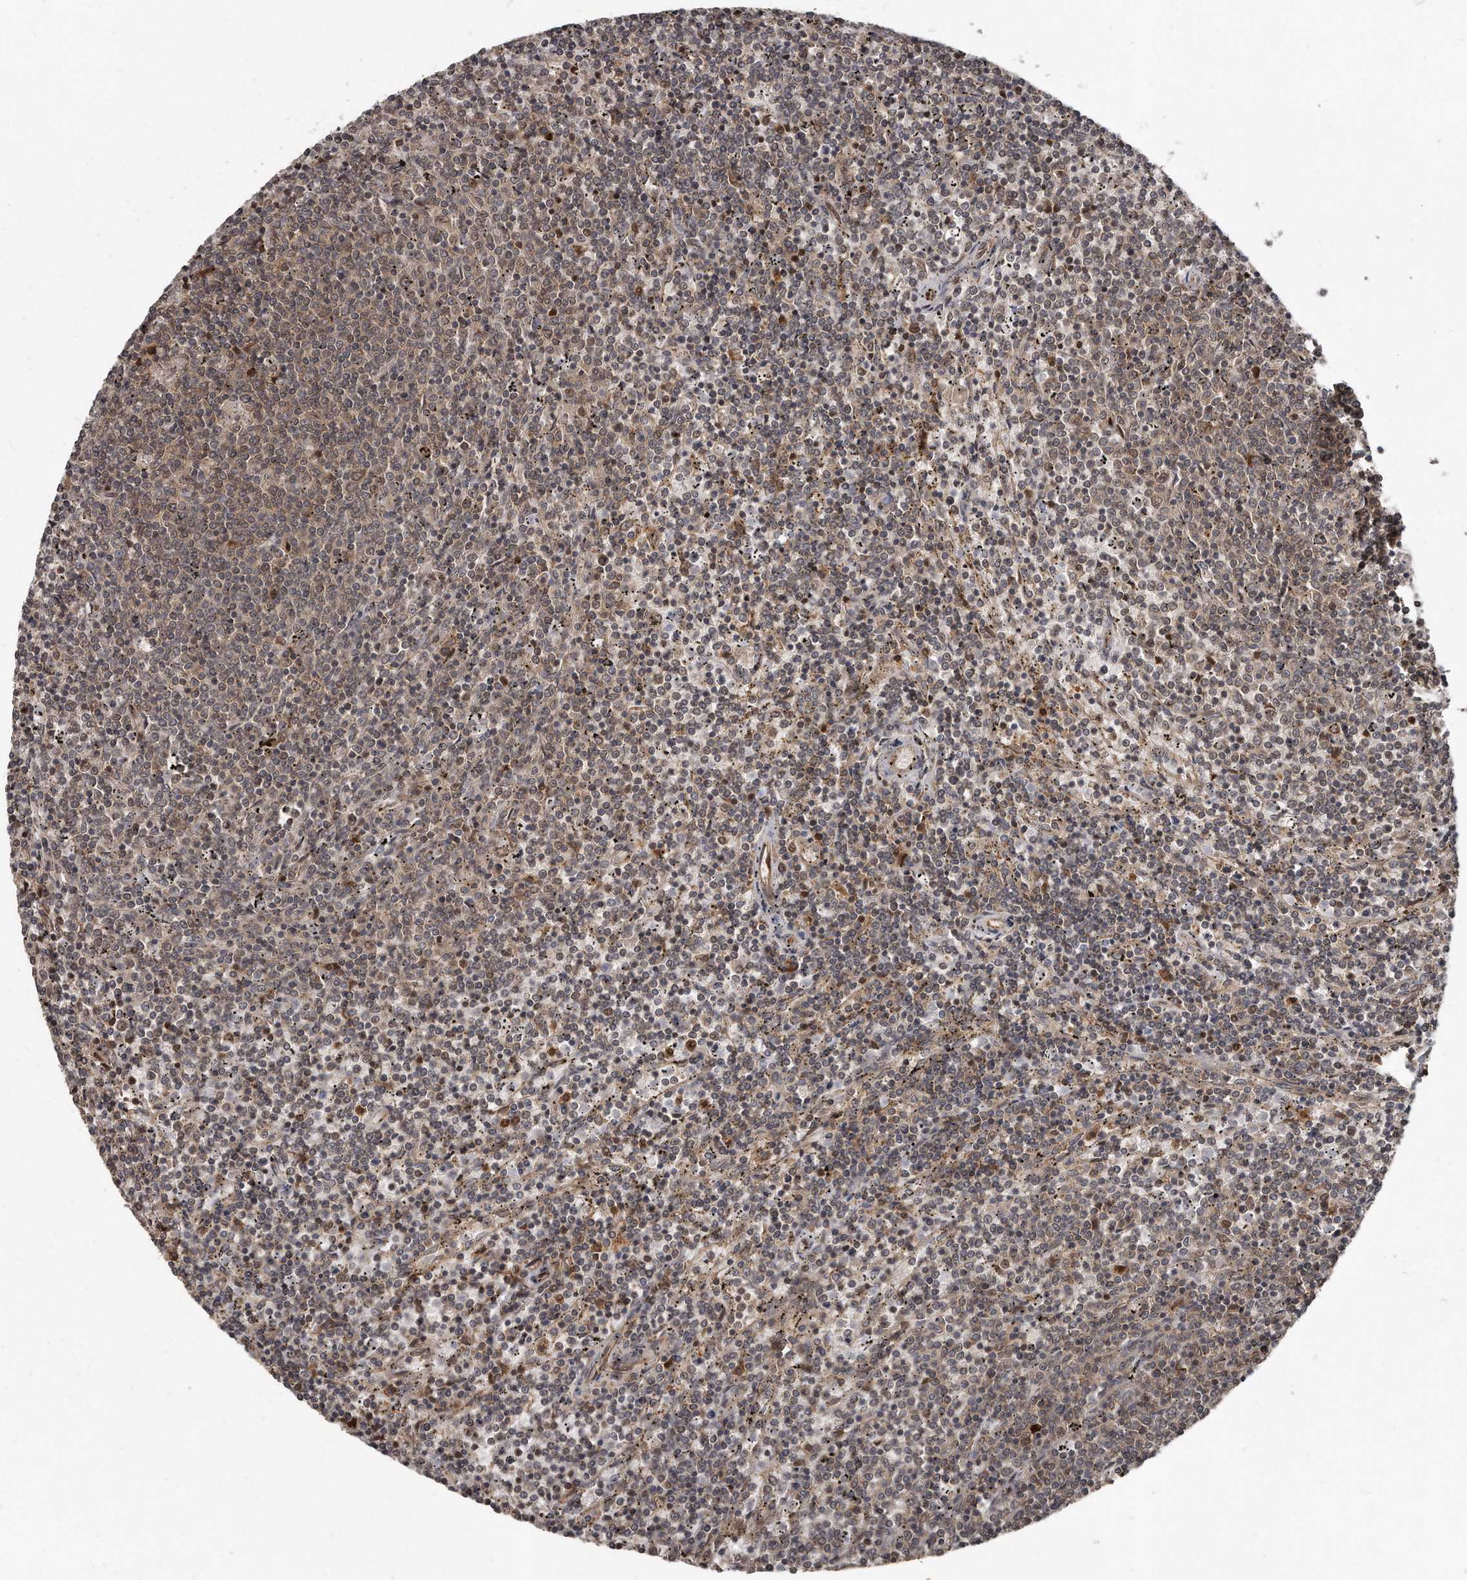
{"staining": {"intensity": "weak", "quantity": "25%-75%", "location": "cytoplasmic/membranous"}, "tissue": "lymphoma", "cell_type": "Tumor cells", "image_type": "cancer", "snomed": [{"axis": "morphology", "description": "Malignant lymphoma, non-Hodgkin's type, Low grade"}, {"axis": "topography", "description": "Spleen"}], "caption": "Lymphoma was stained to show a protein in brown. There is low levels of weak cytoplasmic/membranous positivity in about 25%-75% of tumor cells.", "gene": "GCH1", "patient": {"sex": "female", "age": 50}}